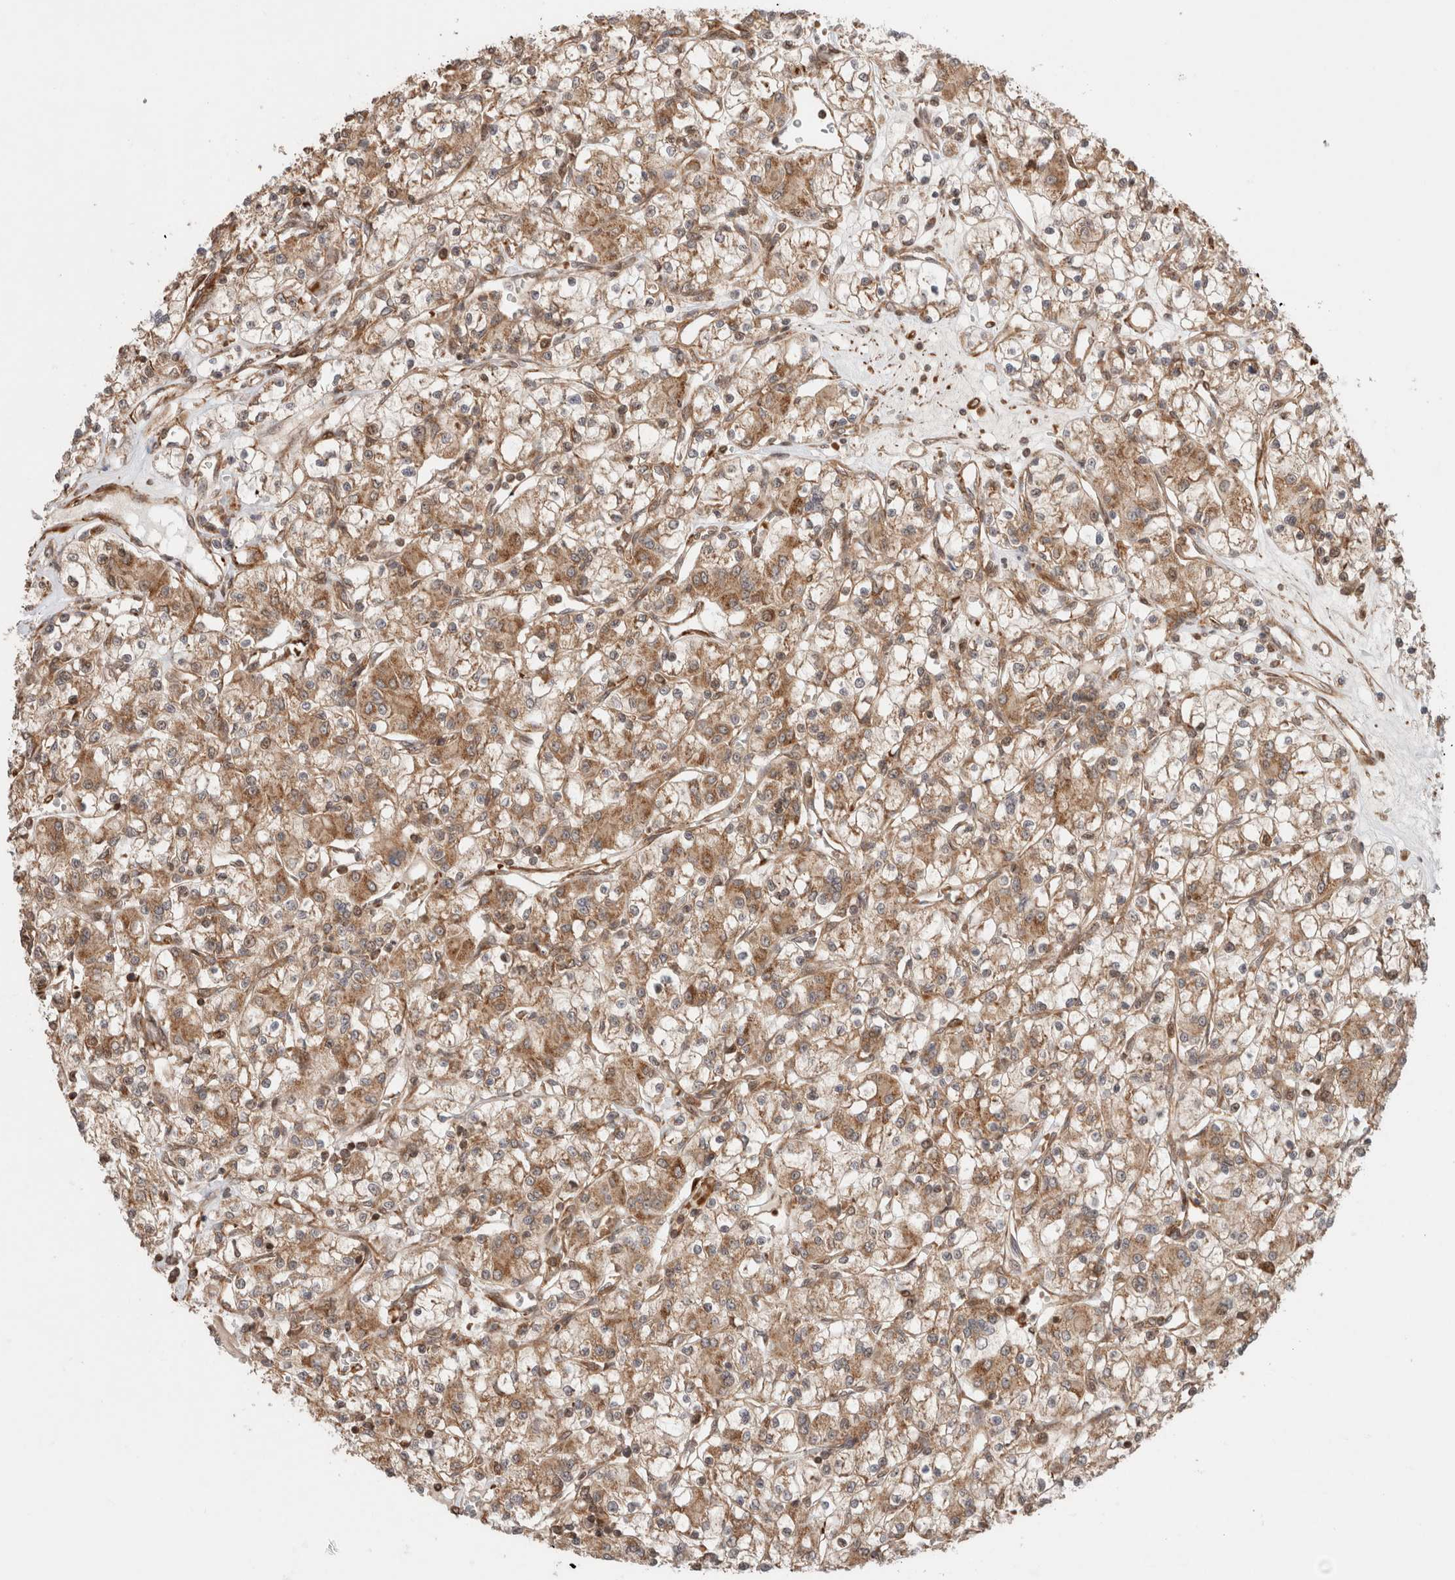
{"staining": {"intensity": "moderate", "quantity": ">75%", "location": "cytoplasmic/membranous"}, "tissue": "renal cancer", "cell_type": "Tumor cells", "image_type": "cancer", "snomed": [{"axis": "morphology", "description": "Adenocarcinoma, NOS"}, {"axis": "topography", "description": "Kidney"}], "caption": "Moderate cytoplasmic/membranous expression is present in approximately >75% of tumor cells in renal cancer.", "gene": "ZNF649", "patient": {"sex": "female", "age": 59}}